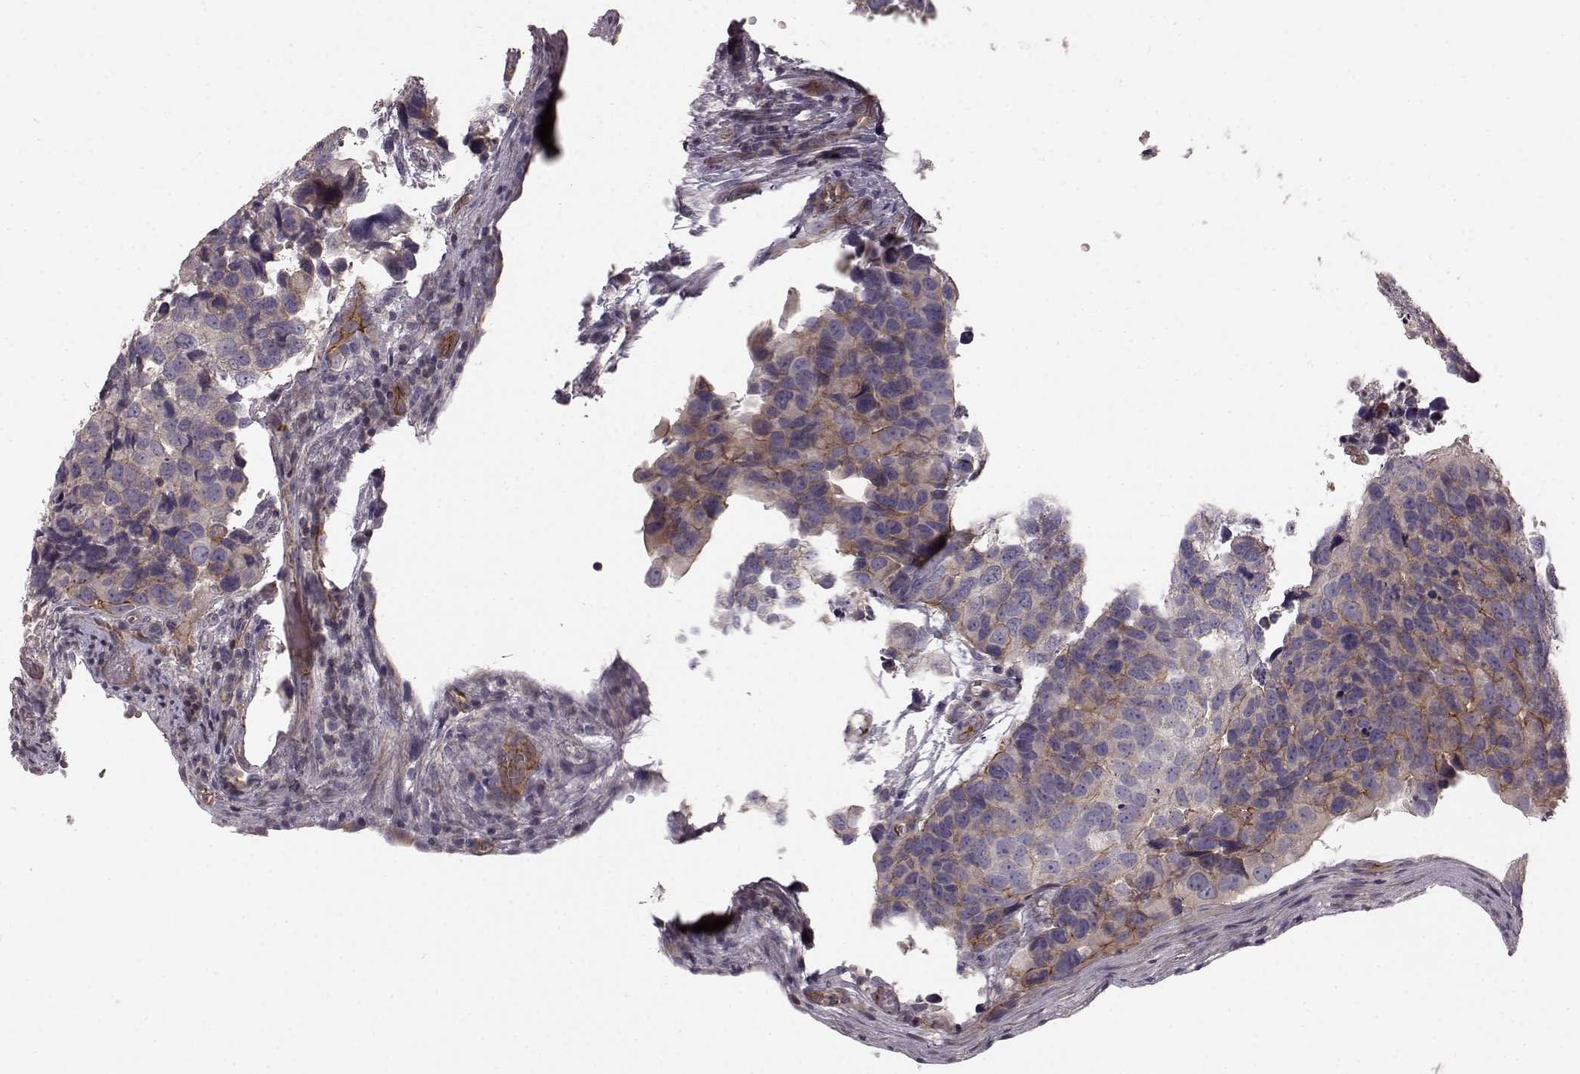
{"staining": {"intensity": "moderate", "quantity": "<25%", "location": "cytoplasmic/membranous"}, "tissue": "urothelial cancer", "cell_type": "Tumor cells", "image_type": "cancer", "snomed": [{"axis": "morphology", "description": "Urothelial carcinoma, High grade"}, {"axis": "topography", "description": "Urinary bladder"}], "caption": "DAB immunohistochemical staining of high-grade urothelial carcinoma demonstrates moderate cytoplasmic/membranous protein expression in about <25% of tumor cells.", "gene": "SLC22A18", "patient": {"sex": "male", "age": 60}}